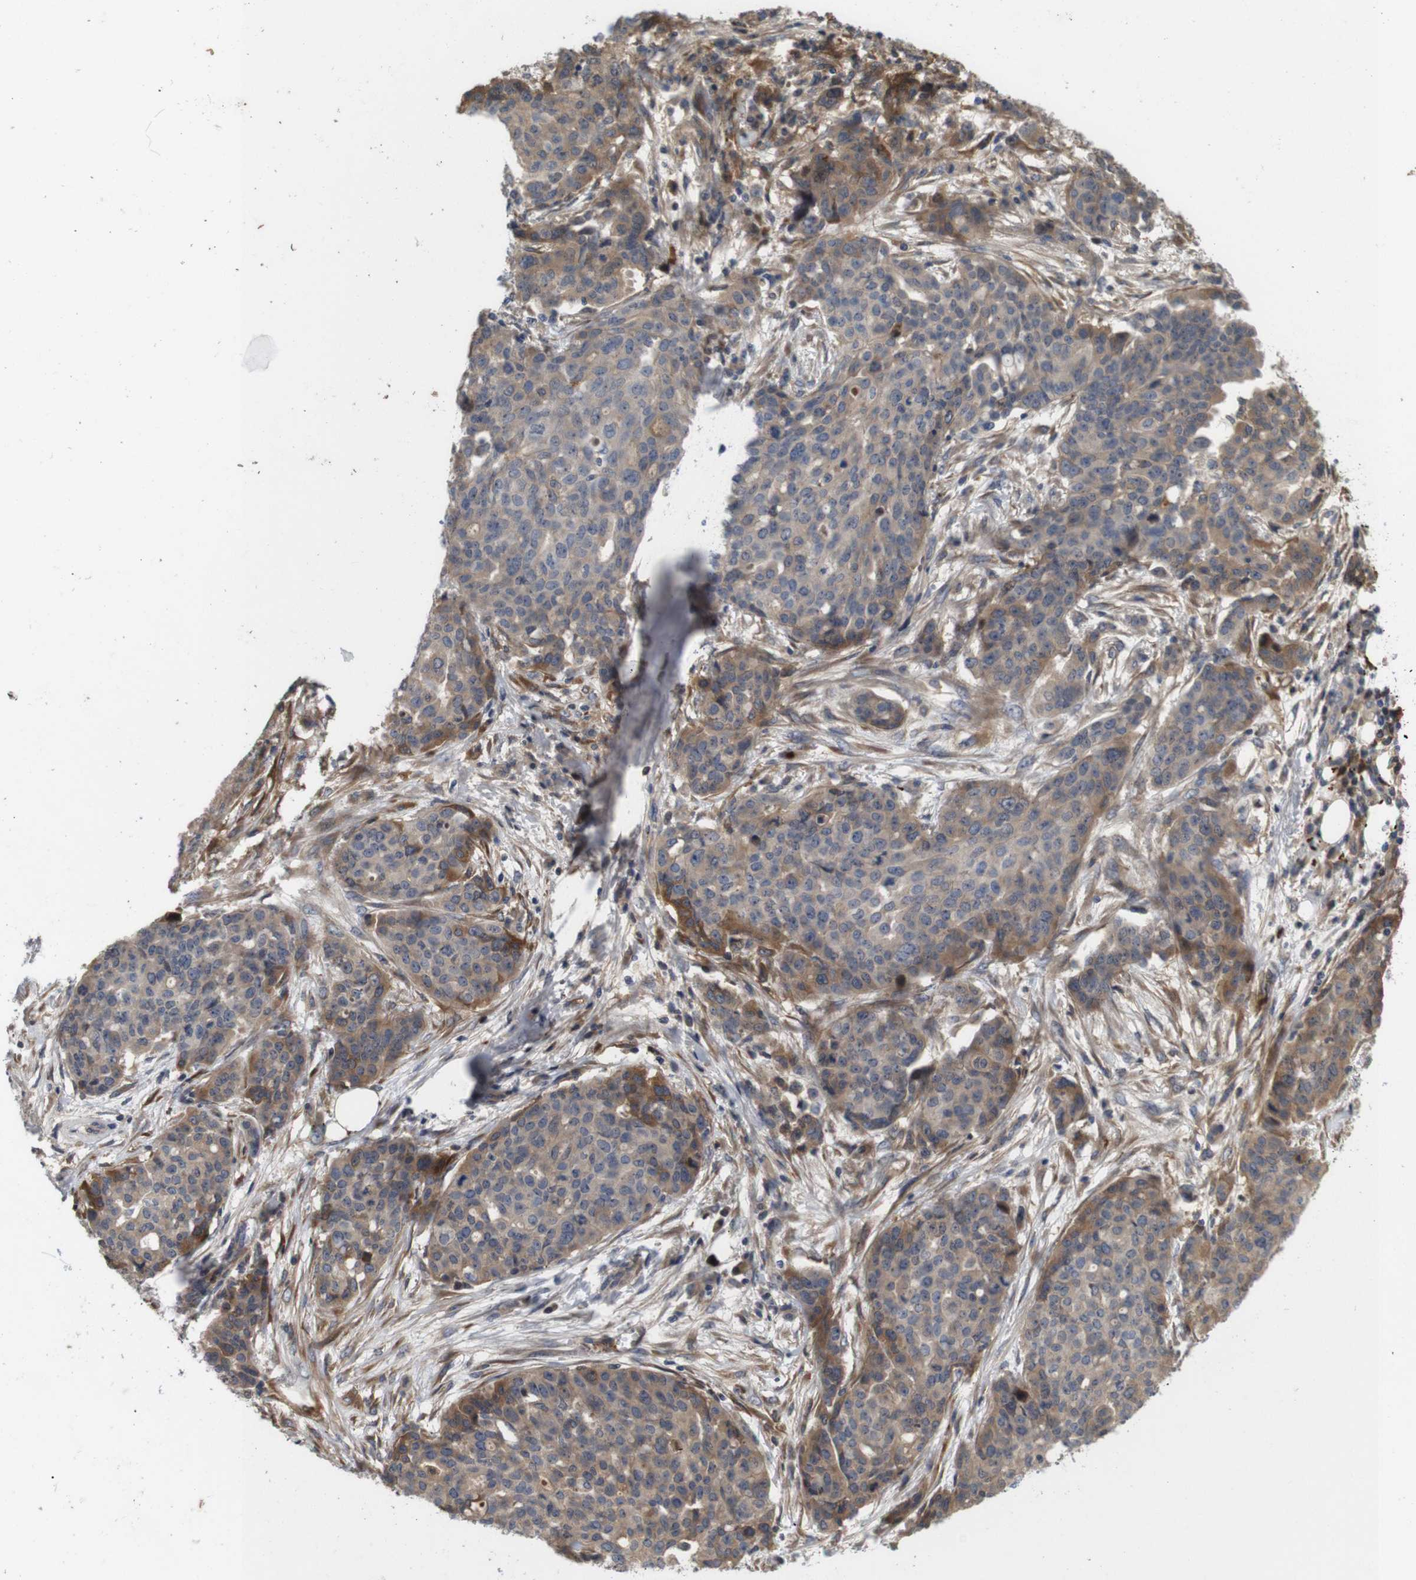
{"staining": {"intensity": "moderate", "quantity": "25%-75%", "location": "cytoplasmic/membranous"}, "tissue": "ovarian cancer", "cell_type": "Tumor cells", "image_type": "cancer", "snomed": [{"axis": "morphology", "description": "Cystadenocarcinoma, serous, NOS"}, {"axis": "topography", "description": "Soft tissue"}, {"axis": "topography", "description": "Ovary"}], "caption": "The histopathology image reveals staining of ovarian serous cystadenocarcinoma, revealing moderate cytoplasmic/membranous protein positivity (brown color) within tumor cells.", "gene": "SPRY3", "patient": {"sex": "female", "age": 57}}